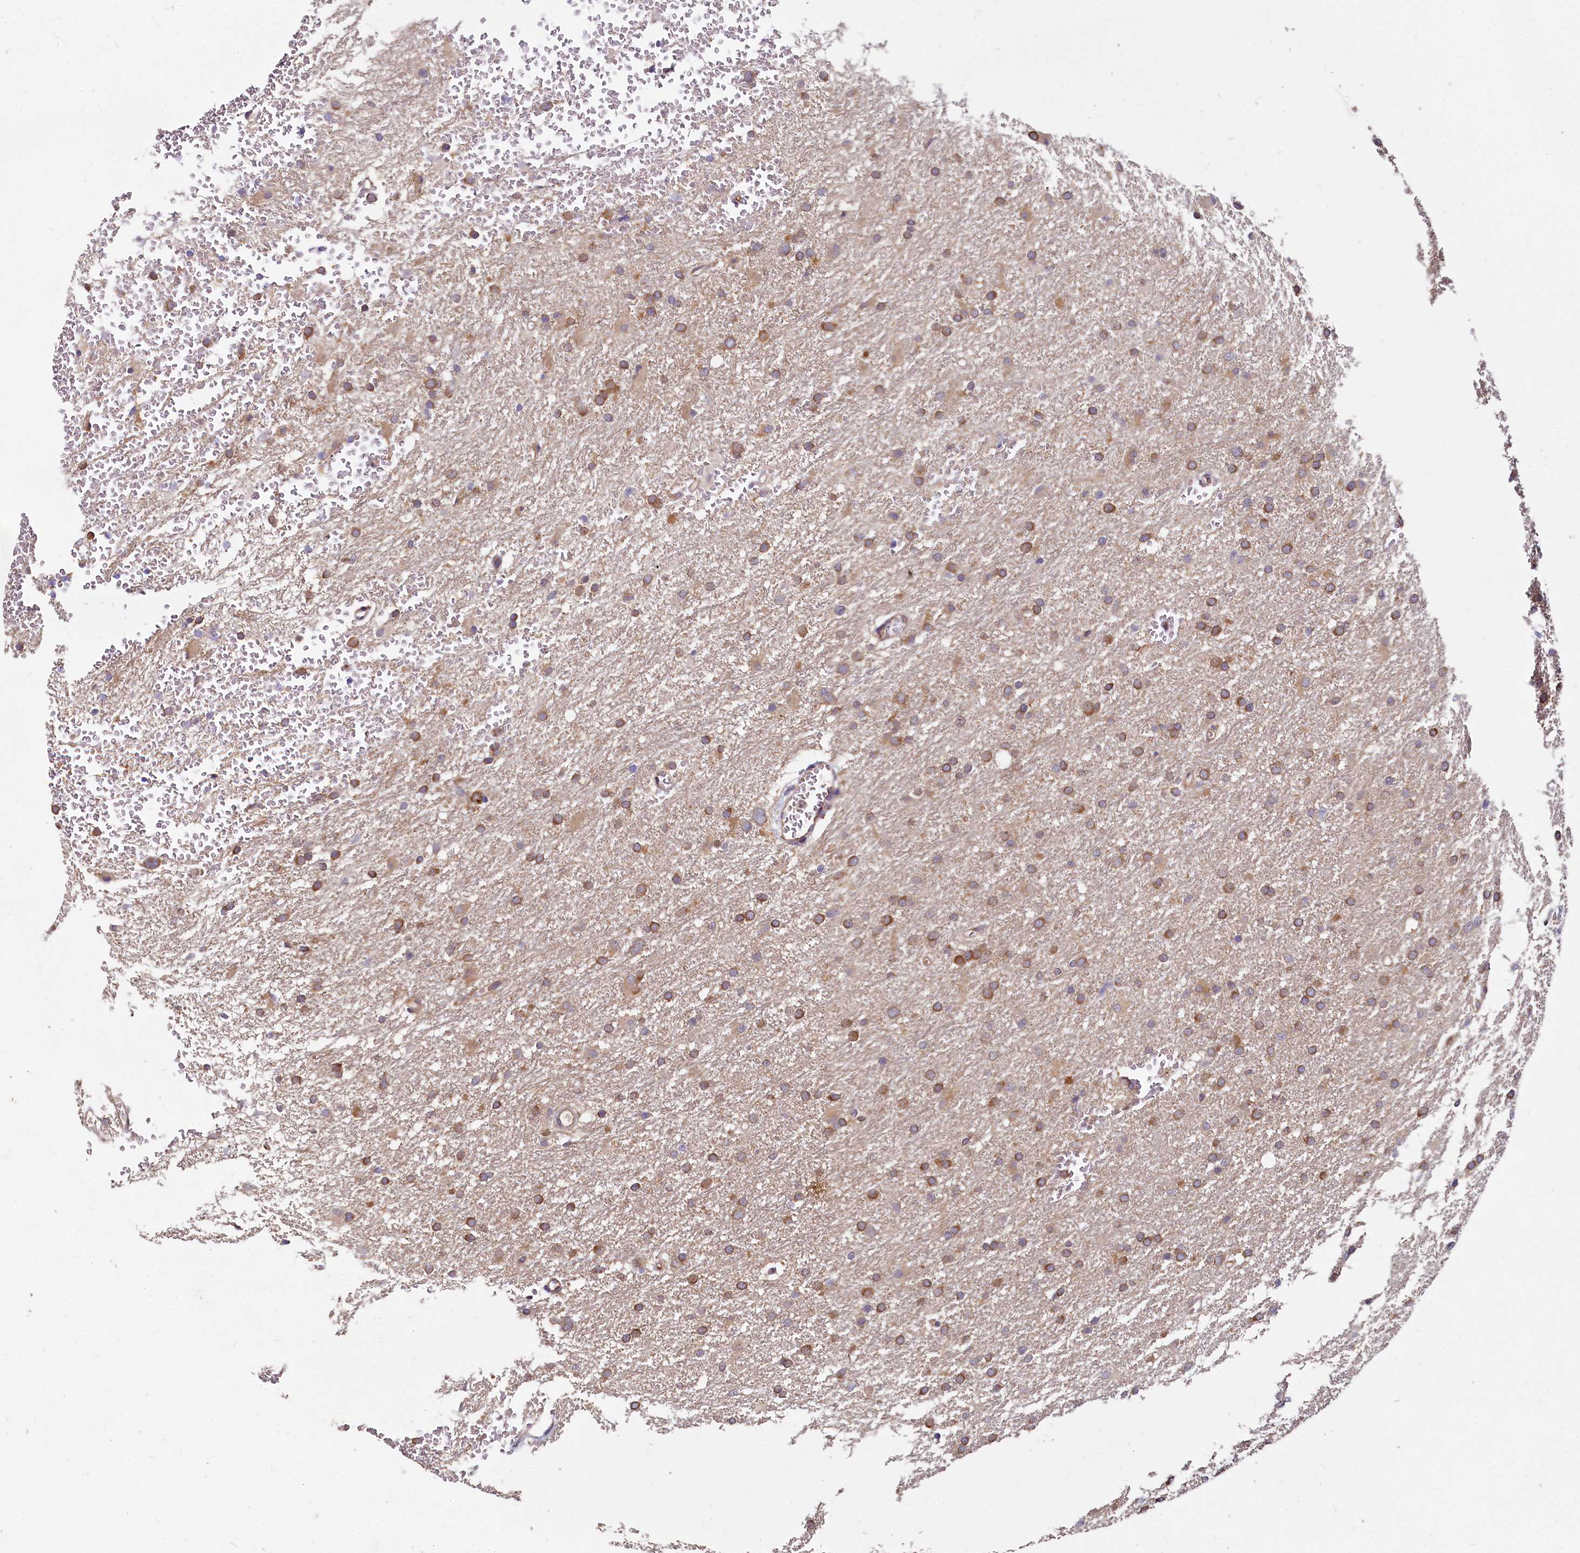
{"staining": {"intensity": "moderate", "quantity": ">75%", "location": "cytoplasmic/membranous"}, "tissue": "glioma", "cell_type": "Tumor cells", "image_type": "cancer", "snomed": [{"axis": "morphology", "description": "Glioma, malignant, High grade"}, {"axis": "topography", "description": "Cerebral cortex"}], "caption": "Tumor cells display medium levels of moderate cytoplasmic/membranous positivity in approximately >75% of cells in human malignant high-grade glioma.", "gene": "EIF2B2", "patient": {"sex": "female", "age": 36}}